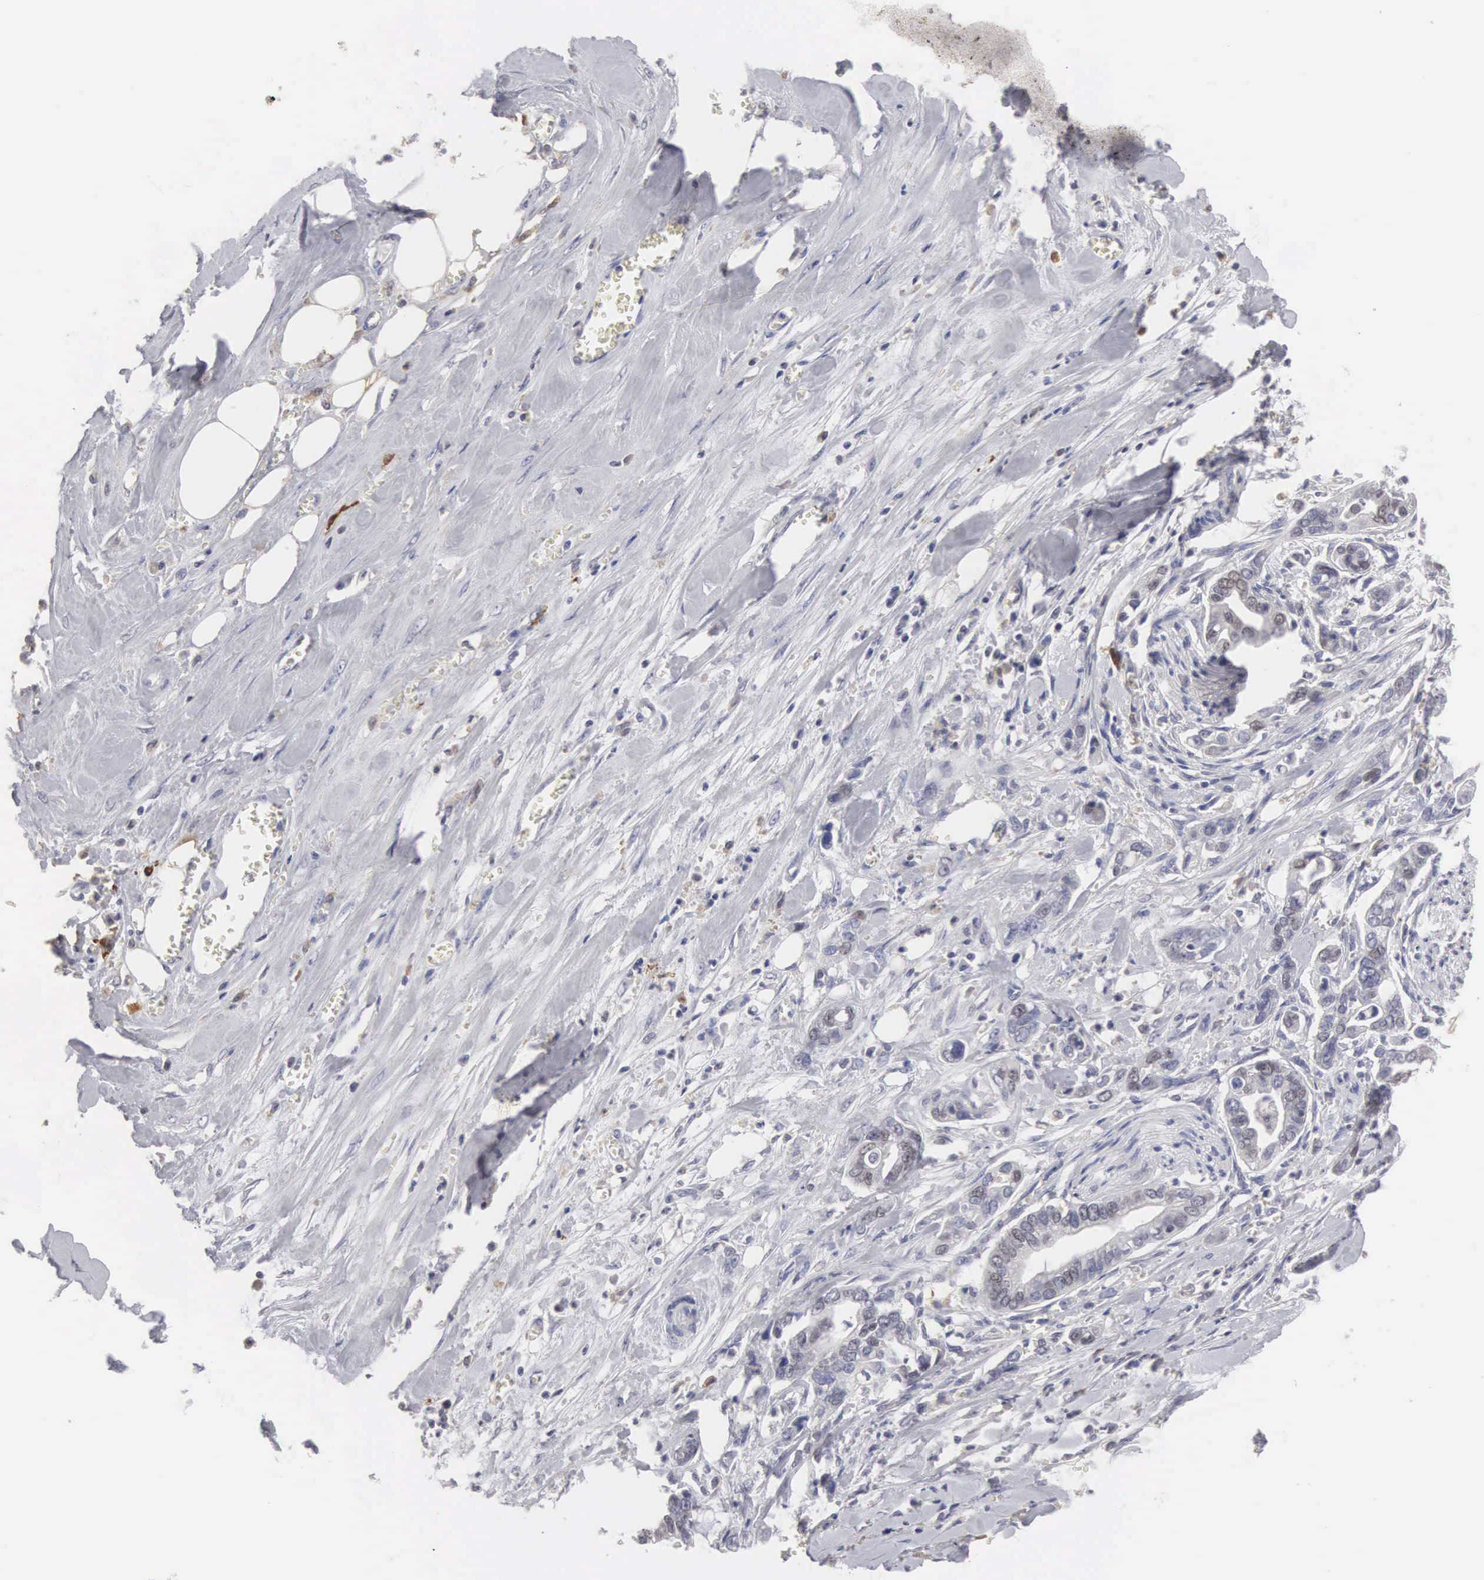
{"staining": {"intensity": "weak", "quantity": "<25%", "location": "cytoplasmic/membranous"}, "tissue": "pancreatic cancer", "cell_type": "Tumor cells", "image_type": "cancer", "snomed": [{"axis": "morphology", "description": "Adenocarcinoma, NOS"}, {"axis": "topography", "description": "Pancreas"}], "caption": "Immunohistochemistry (IHC) of pancreatic cancer exhibits no staining in tumor cells.", "gene": "HMOX1", "patient": {"sex": "male", "age": 69}}